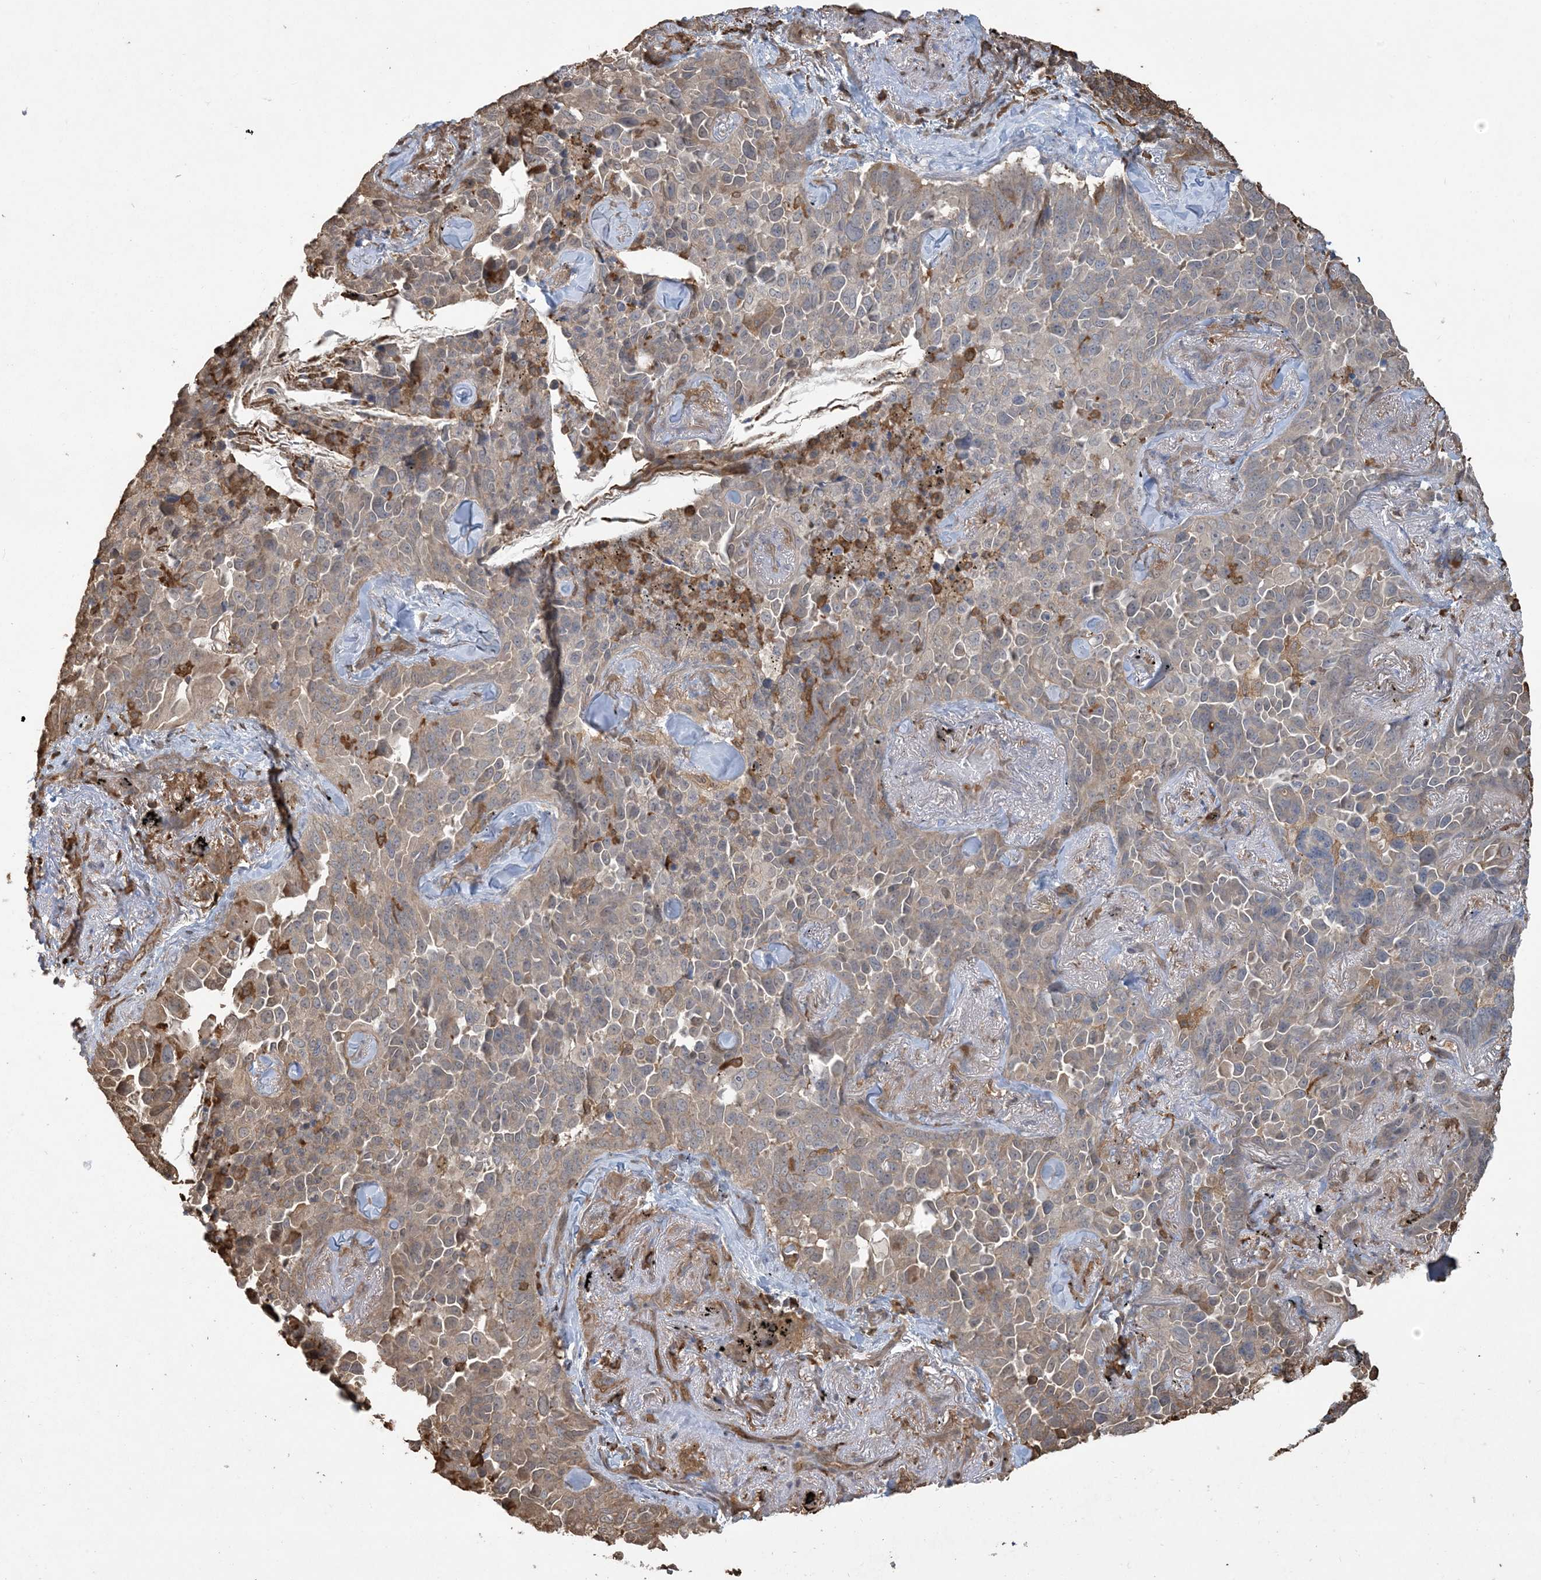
{"staining": {"intensity": "weak", "quantity": "25%-75%", "location": "cytoplasmic/membranous"}, "tissue": "lung cancer", "cell_type": "Tumor cells", "image_type": "cancer", "snomed": [{"axis": "morphology", "description": "Adenocarcinoma, NOS"}, {"axis": "topography", "description": "Lung"}], "caption": "This photomicrograph exhibits immunohistochemistry (IHC) staining of lung cancer (adenocarcinoma), with low weak cytoplasmic/membranous staining in about 25%-75% of tumor cells.", "gene": "TMSB4X", "patient": {"sex": "female", "age": 67}}